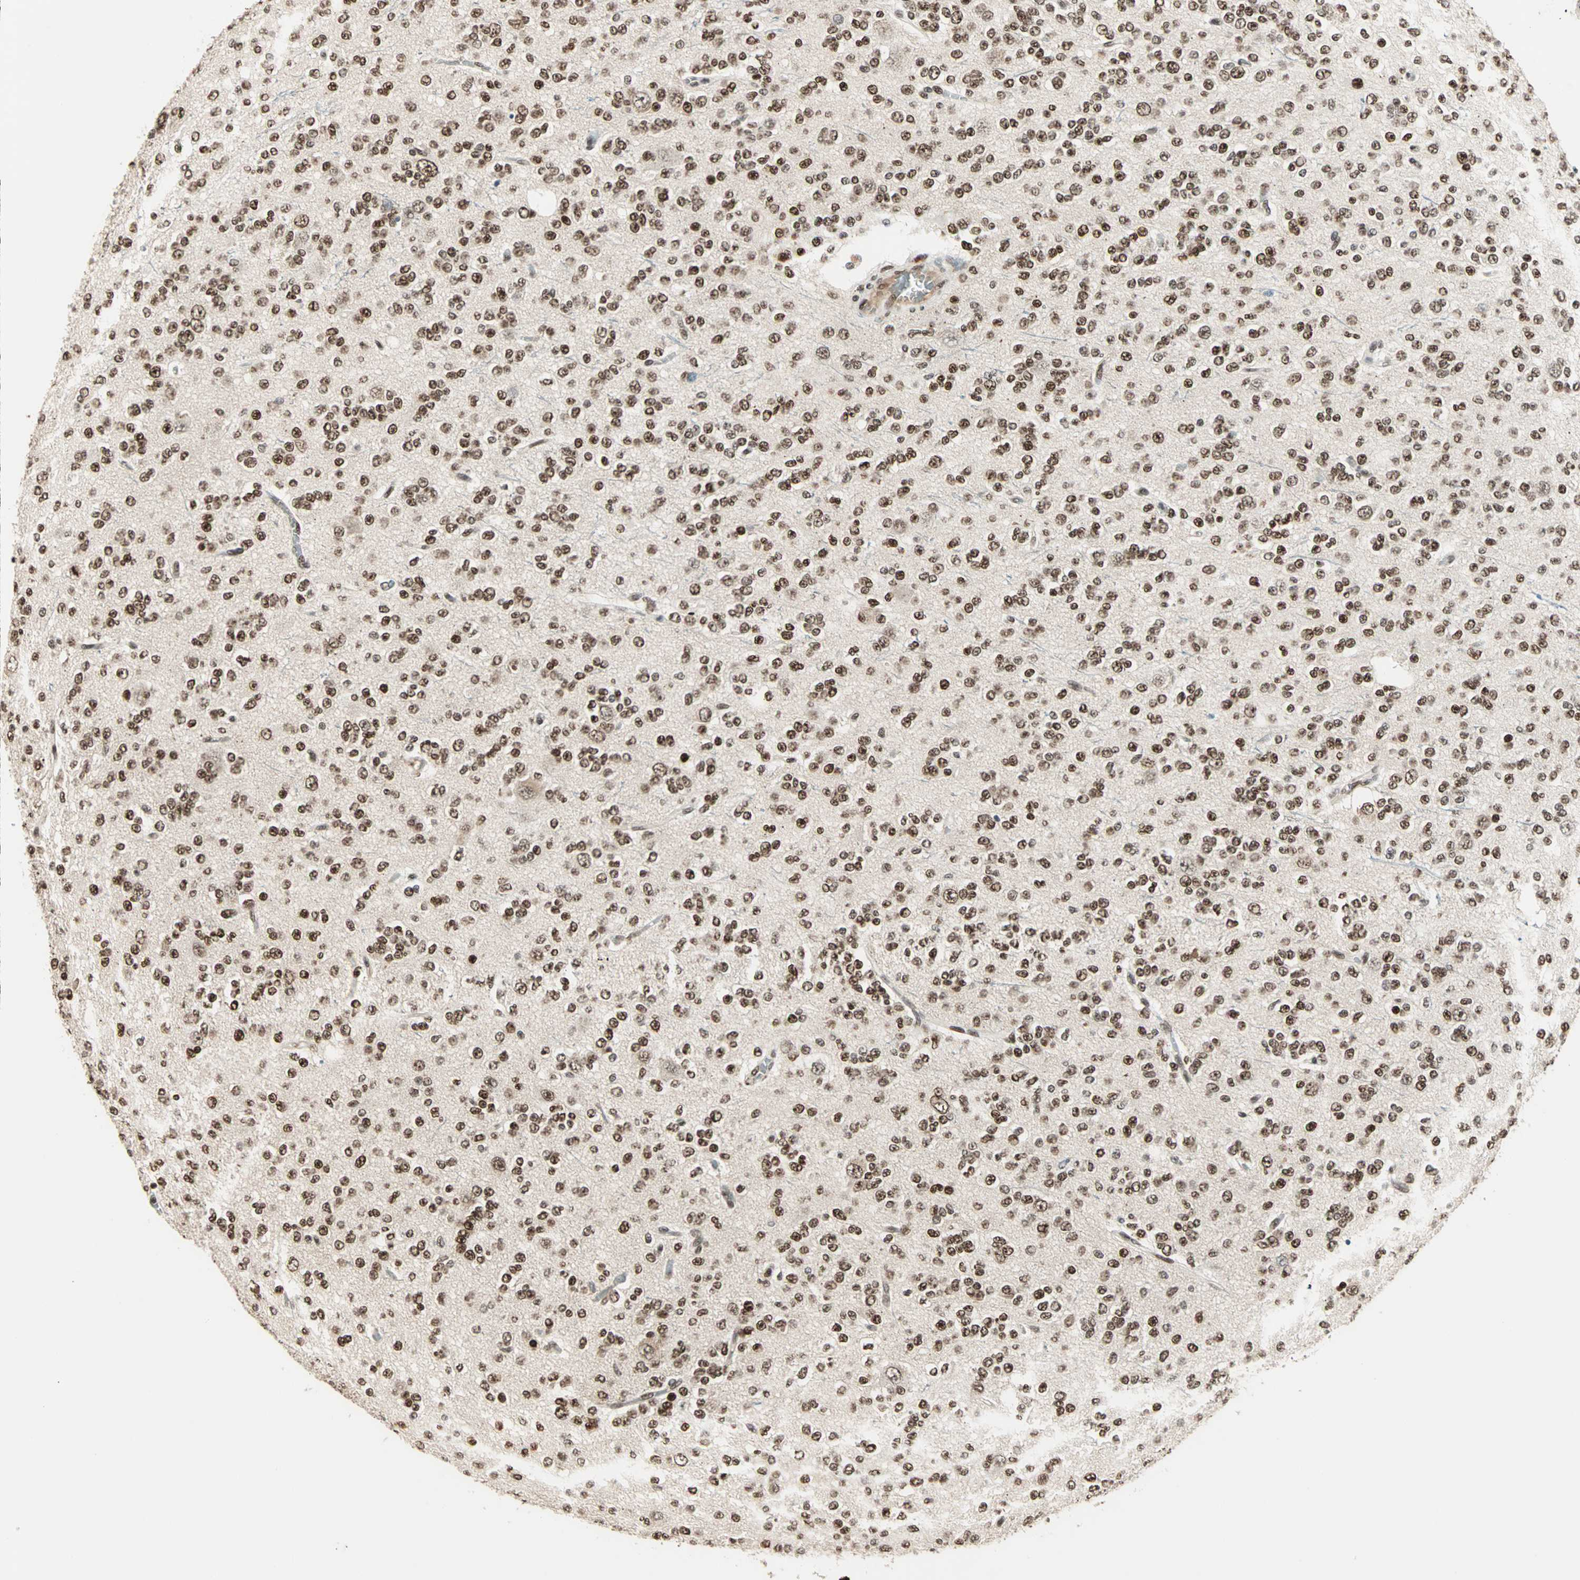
{"staining": {"intensity": "strong", "quantity": ">75%", "location": "nuclear"}, "tissue": "glioma", "cell_type": "Tumor cells", "image_type": "cancer", "snomed": [{"axis": "morphology", "description": "Glioma, malignant, Low grade"}, {"axis": "topography", "description": "Brain"}], "caption": "IHC (DAB (3,3'-diaminobenzidine)) staining of human malignant low-grade glioma reveals strong nuclear protein positivity in about >75% of tumor cells.", "gene": "MDC1", "patient": {"sex": "male", "age": 38}}